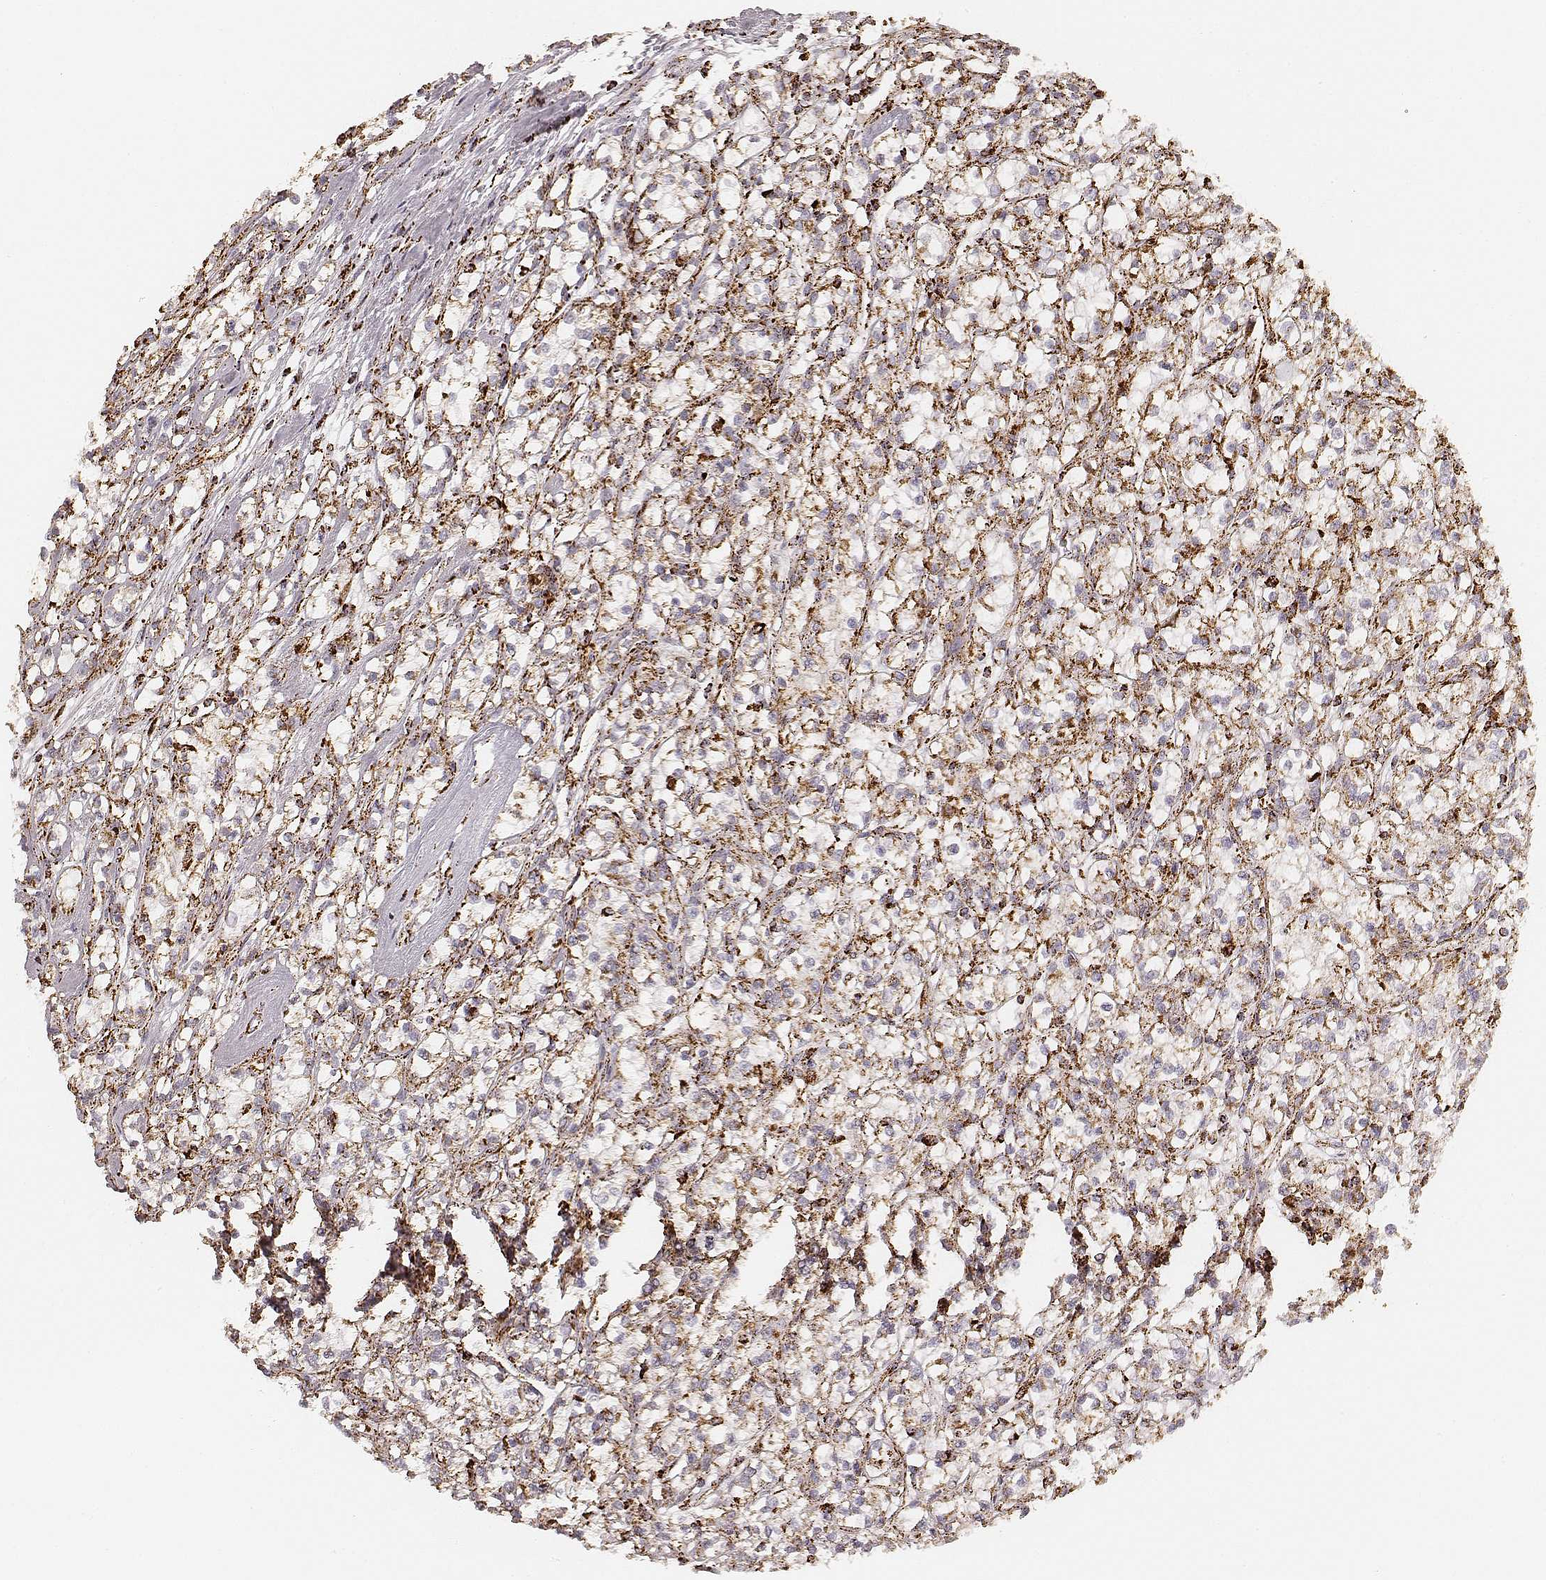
{"staining": {"intensity": "strong", "quantity": ">75%", "location": "cytoplasmic/membranous"}, "tissue": "renal cancer", "cell_type": "Tumor cells", "image_type": "cancer", "snomed": [{"axis": "morphology", "description": "Adenocarcinoma, NOS"}, {"axis": "topography", "description": "Kidney"}], "caption": "Immunohistochemistry (IHC) histopathology image of neoplastic tissue: renal cancer (adenocarcinoma) stained using immunohistochemistry (IHC) displays high levels of strong protein expression localized specifically in the cytoplasmic/membranous of tumor cells, appearing as a cytoplasmic/membranous brown color.", "gene": "CS", "patient": {"sex": "female", "age": 59}}